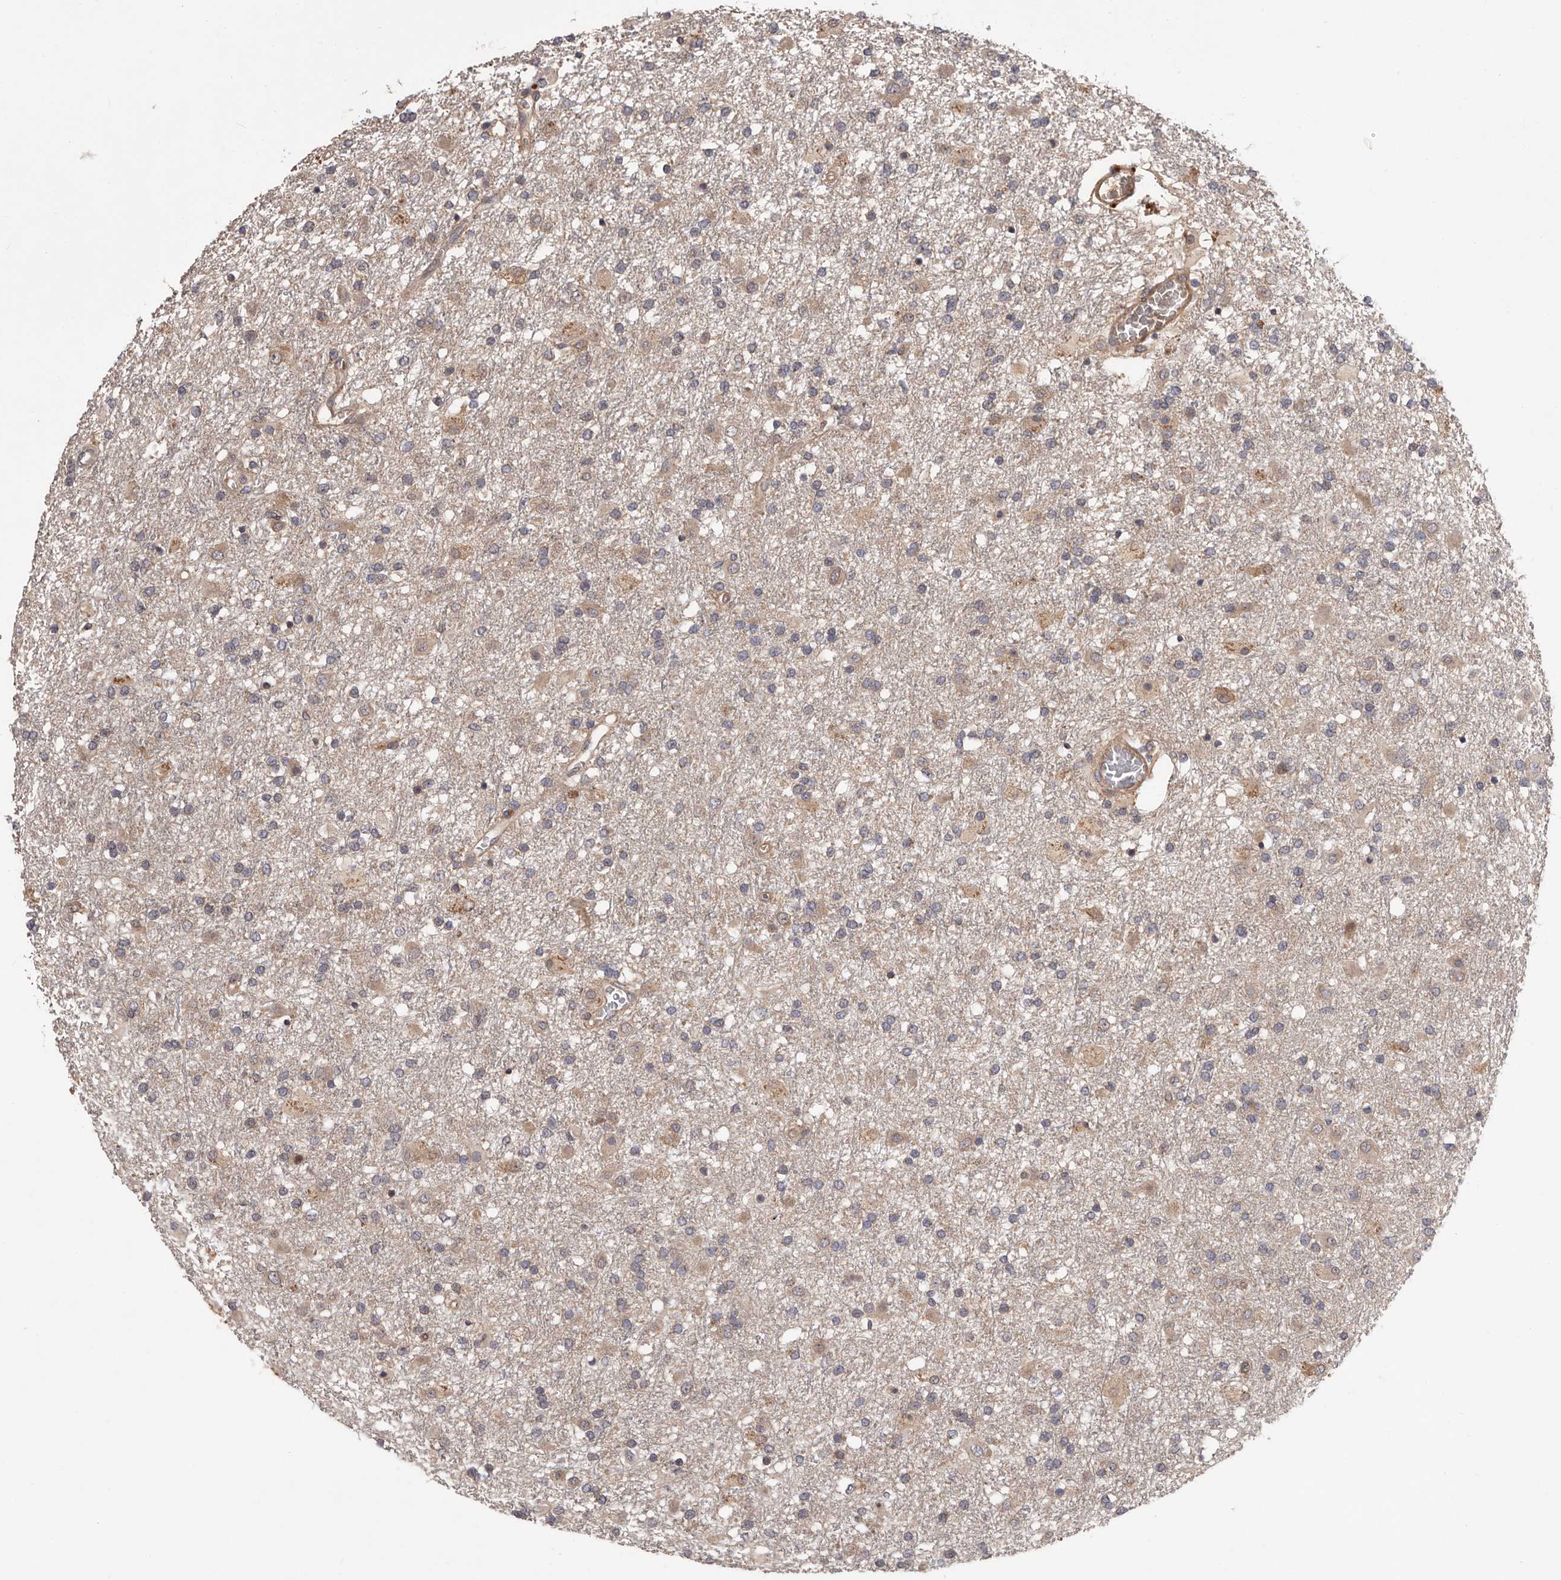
{"staining": {"intensity": "weak", "quantity": "25%-75%", "location": "cytoplasmic/membranous"}, "tissue": "glioma", "cell_type": "Tumor cells", "image_type": "cancer", "snomed": [{"axis": "morphology", "description": "Glioma, malignant, Low grade"}, {"axis": "topography", "description": "Brain"}], "caption": "Immunohistochemistry image of glioma stained for a protein (brown), which demonstrates low levels of weak cytoplasmic/membranous expression in about 25%-75% of tumor cells.", "gene": "PRKD1", "patient": {"sex": "male", "age": 65}}